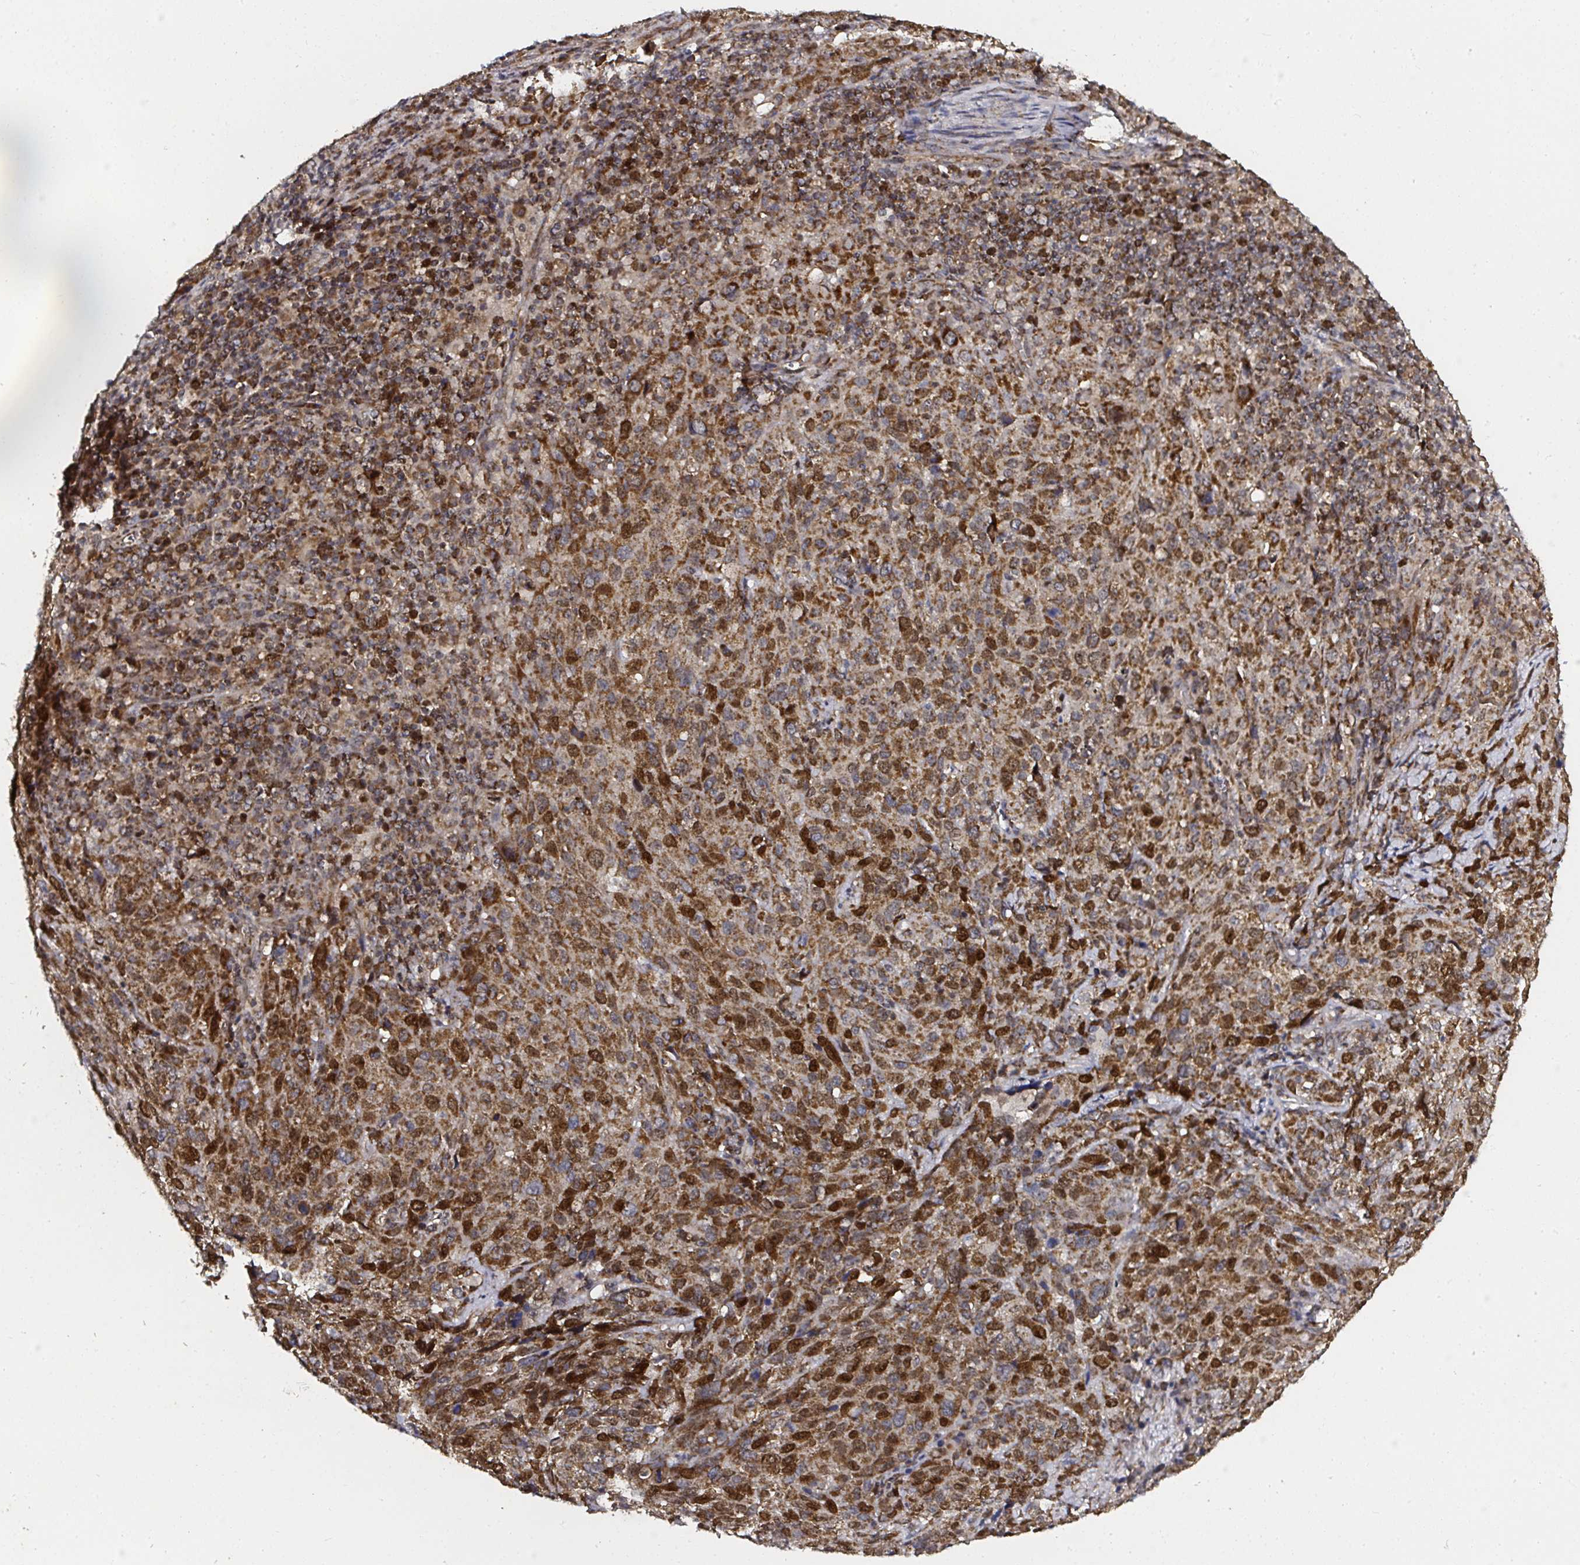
{"staining": {"intensity": "strong", "quantity": ">75%", "location": "cytoplasmic/membranous"}, "tissue": "cervical cancer", "cell_type": "Tumor cells", "image_type": "cancer", "snomed": [{"axis": "morphology", "description": "Squamous cell carcinoma, NOS"}, {"axis": "topography", "description": "Cervix"}], "caption": "This photomicrograph exhibits immunohistochemistry staining of human cervical cancer, with high strong cytoplasmic/membranous positivity in about >75% of tumor cells.", "gene": "ATAD3B", "patient": {"sex": "female", "age": 51}}